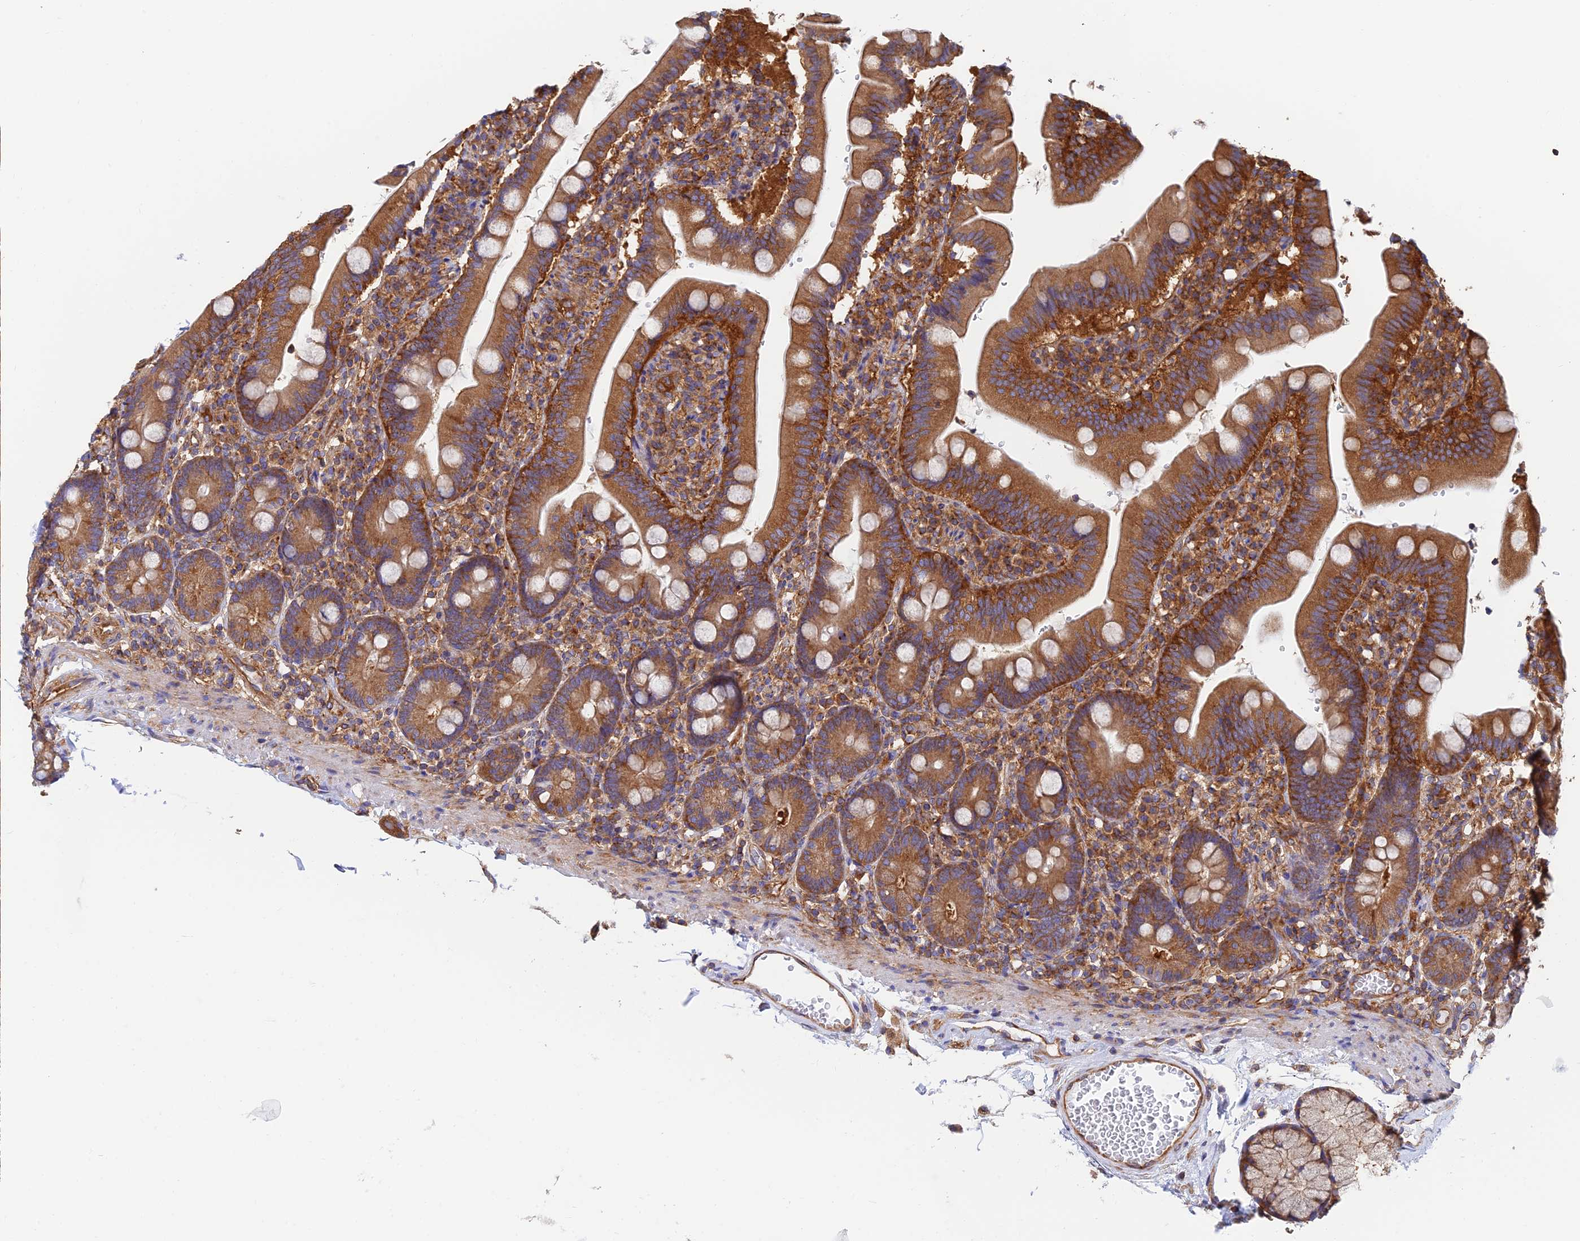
{"staining": {"intensity": "moderate", "quantity": ">75%", "location": "cytoplasmic/membranous"}, "tissue": "duodenum", "cell_type": "Glandular cells", "image_type": "normal", "snomed": [{"axis": "morphology", "description": "Normal tissue, NOS"}, {"axis": "topography", "description": "Duodenum"}], "caption": "A high-resolution photomicrograph shows IHC staining of unremarkable duodenum, which exhibits moderate cytoplasmic/membranous staining in about >75% of glandular cells. (Stains: DAB (3,3'-diaminobenzidine) in brown, nuclei in blue, Microscopy: brightfield microscopy at high magnification).", "gene": "DCTN2", "patient": {"sex": "female", "age": 67}}